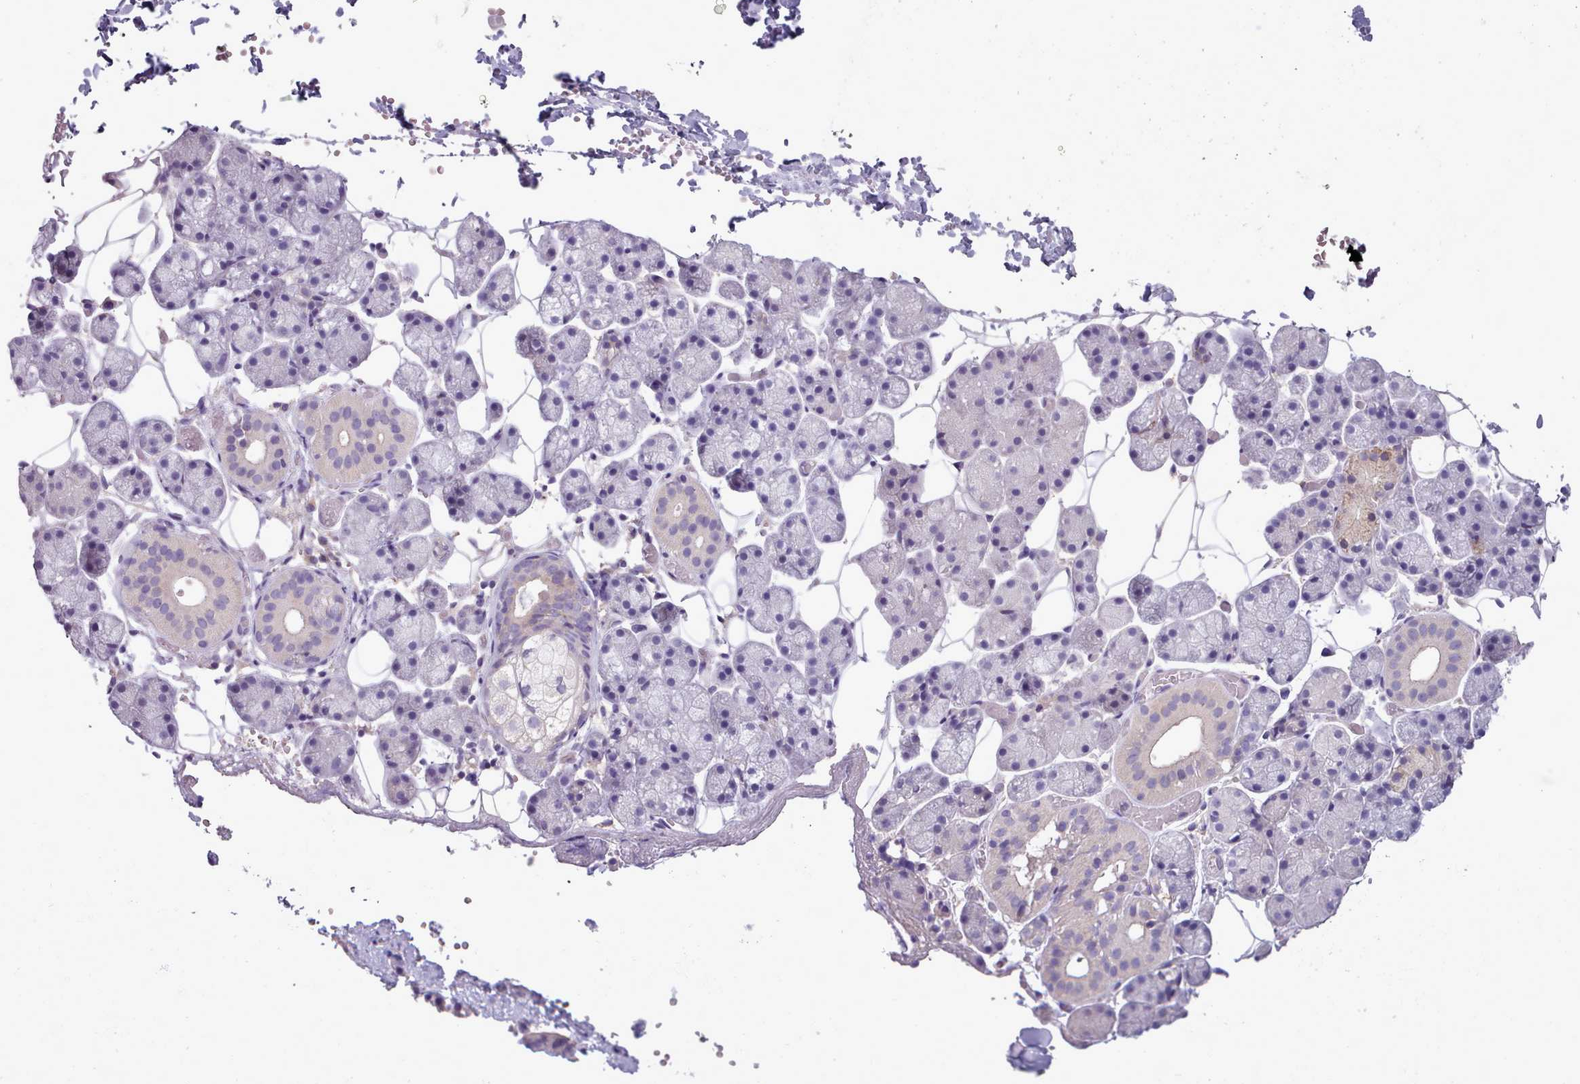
{"staining": {"intensity": "negative", "quantity": "none", "location": "none"}, "tissue": "salivary gland", "cell_type": "Glandular cells", "image_type": "normal", "snomed": [{"axis": "morphology", "description": "Normal tissue, NOS"}, {"axis": "topography", "description": "Salivary gland"}], "caption": "Histopathology image shows no protein staining in glandular cells of benign salivary gland.", "gene": "DPF1", "patient": {"sex": "female", "age": 33}}